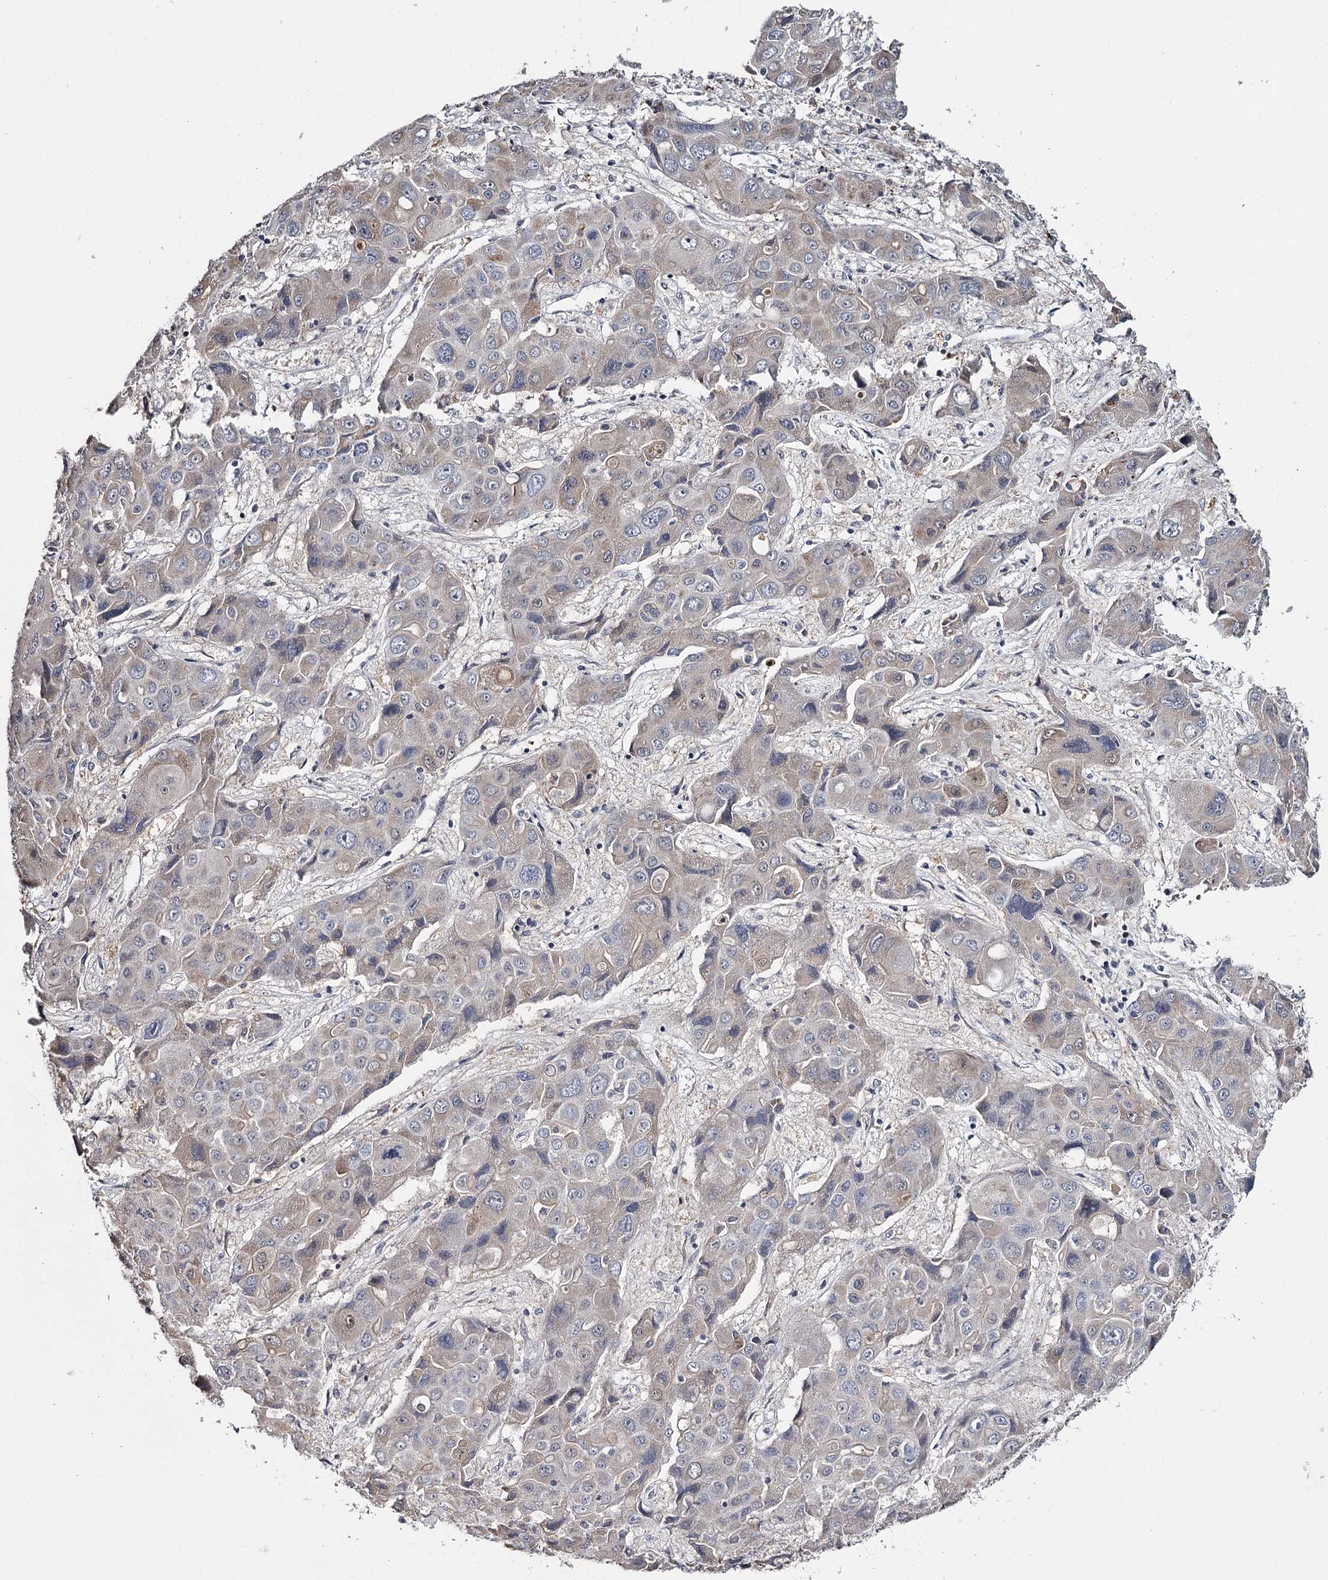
{"staining": {"intensity": "negative", "quantity": "none", "location": "none"}, "tissue": "liver cancer", "cell_type": "Tumor cells", "image_type": "cancer", "snomed": [{"axis": "morphology", "description": "Cholangiocarcinoma"}, {"axis": "topography", "description": "Liver"}], "caption": "The photomicrograph exhibits no significant expression in tumor cells of liver cholangiocarcinoma.", "gene": "GTSF1", "patient": {"sex": "male", "age": 67}}